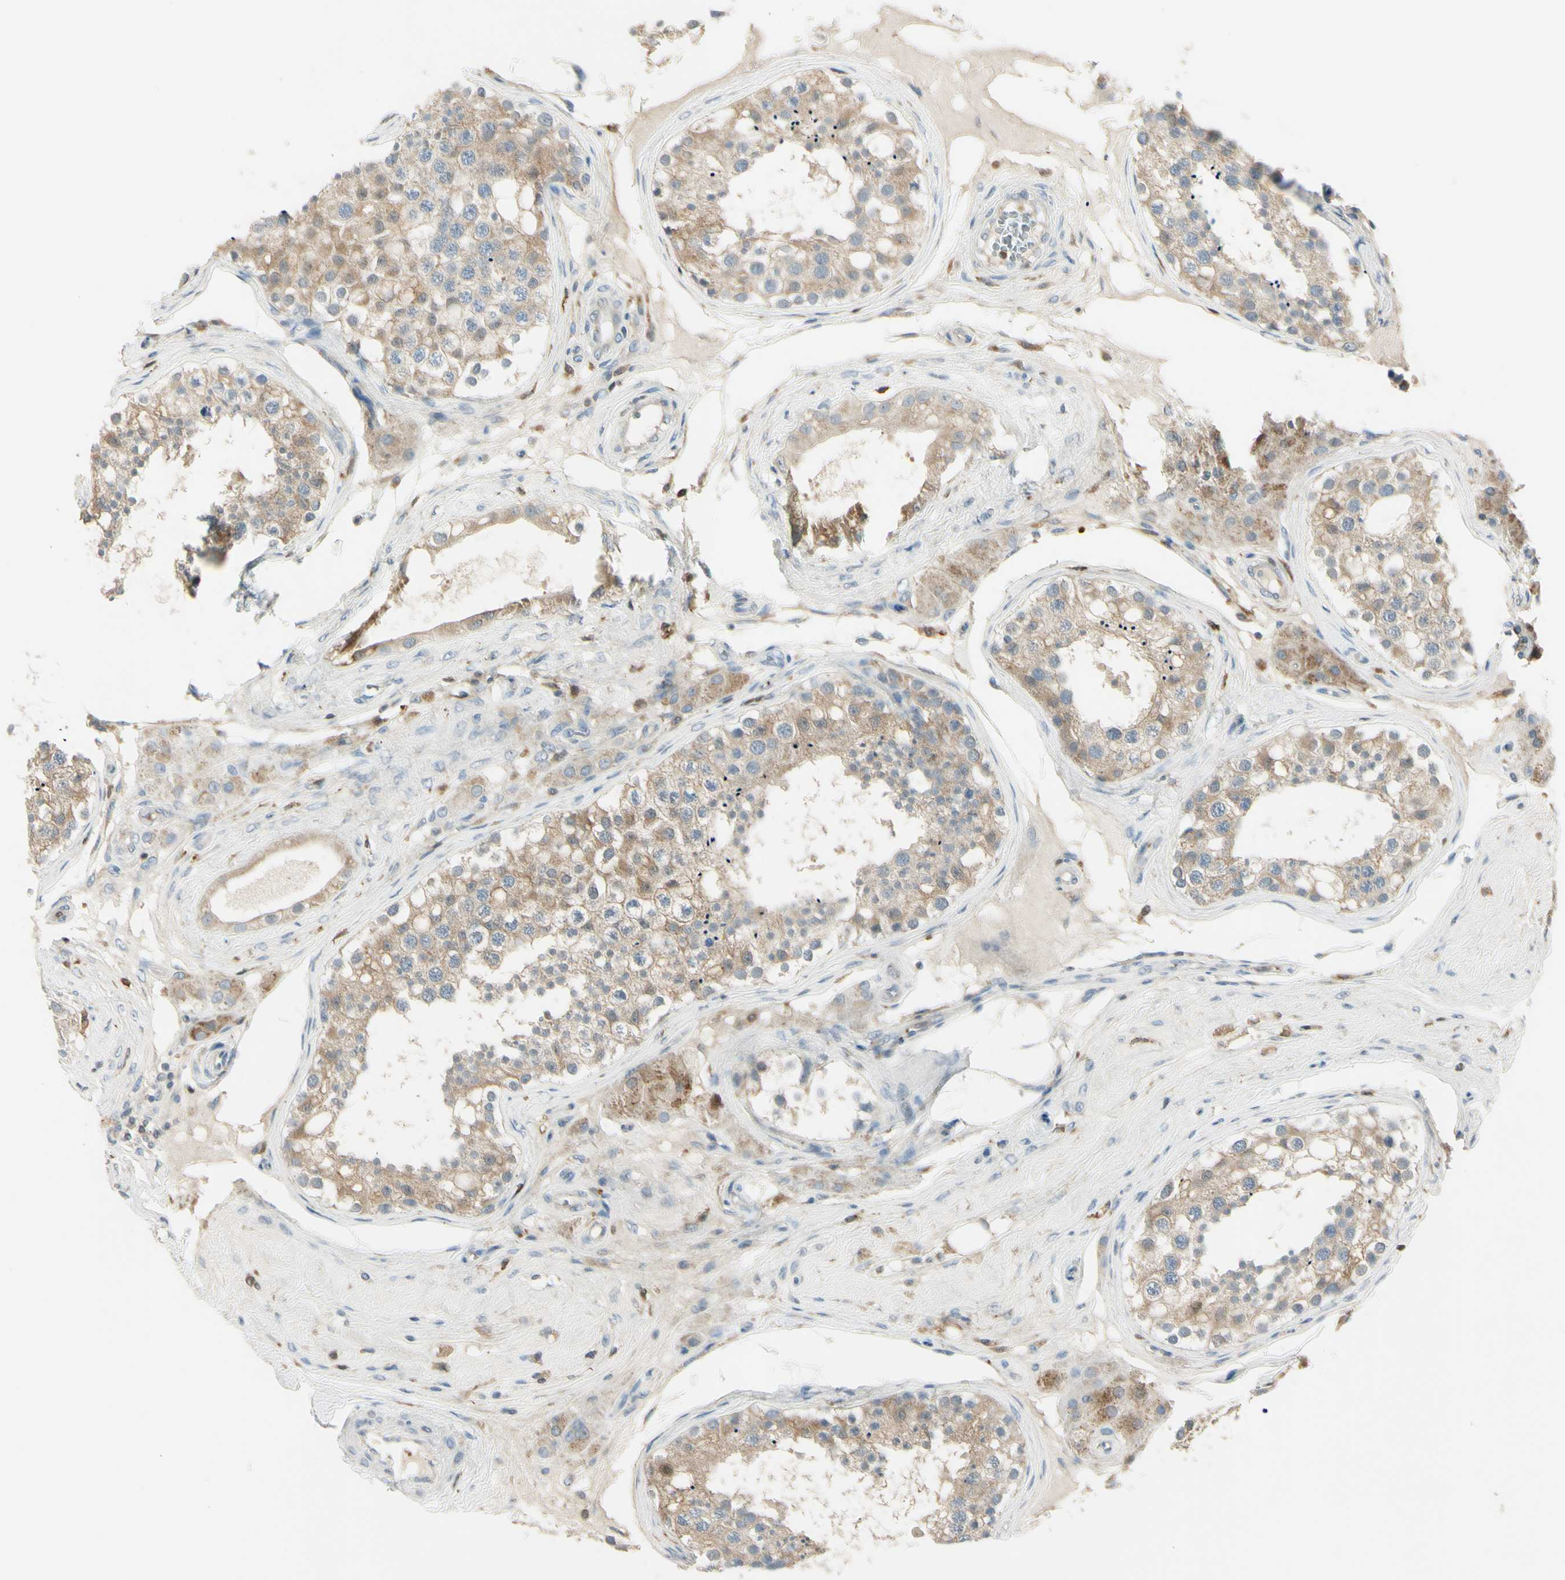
{"staining": {"intensity": "moderate", "quantity": ">75%", "location": "cytoplasmic/membranous"}, "tissue": "testis", "cell_type": "Cells in seminiferous ducts", "image_type": "normal", "snomed": [{"axis": "morphology", "description": "Normal tissue, NOS"}, {"axis": "topography", "description": "Testis"}], "caption": "Moderate cytoplasmic/membranous protein staining is identified in approximately >75% of cells in seminiferous ducts in testis. Ihc stains the protein in brown and the nuclei are stained blue.", "gene": "CYRIB", "patient": {"sex": "male", "age": 68}}